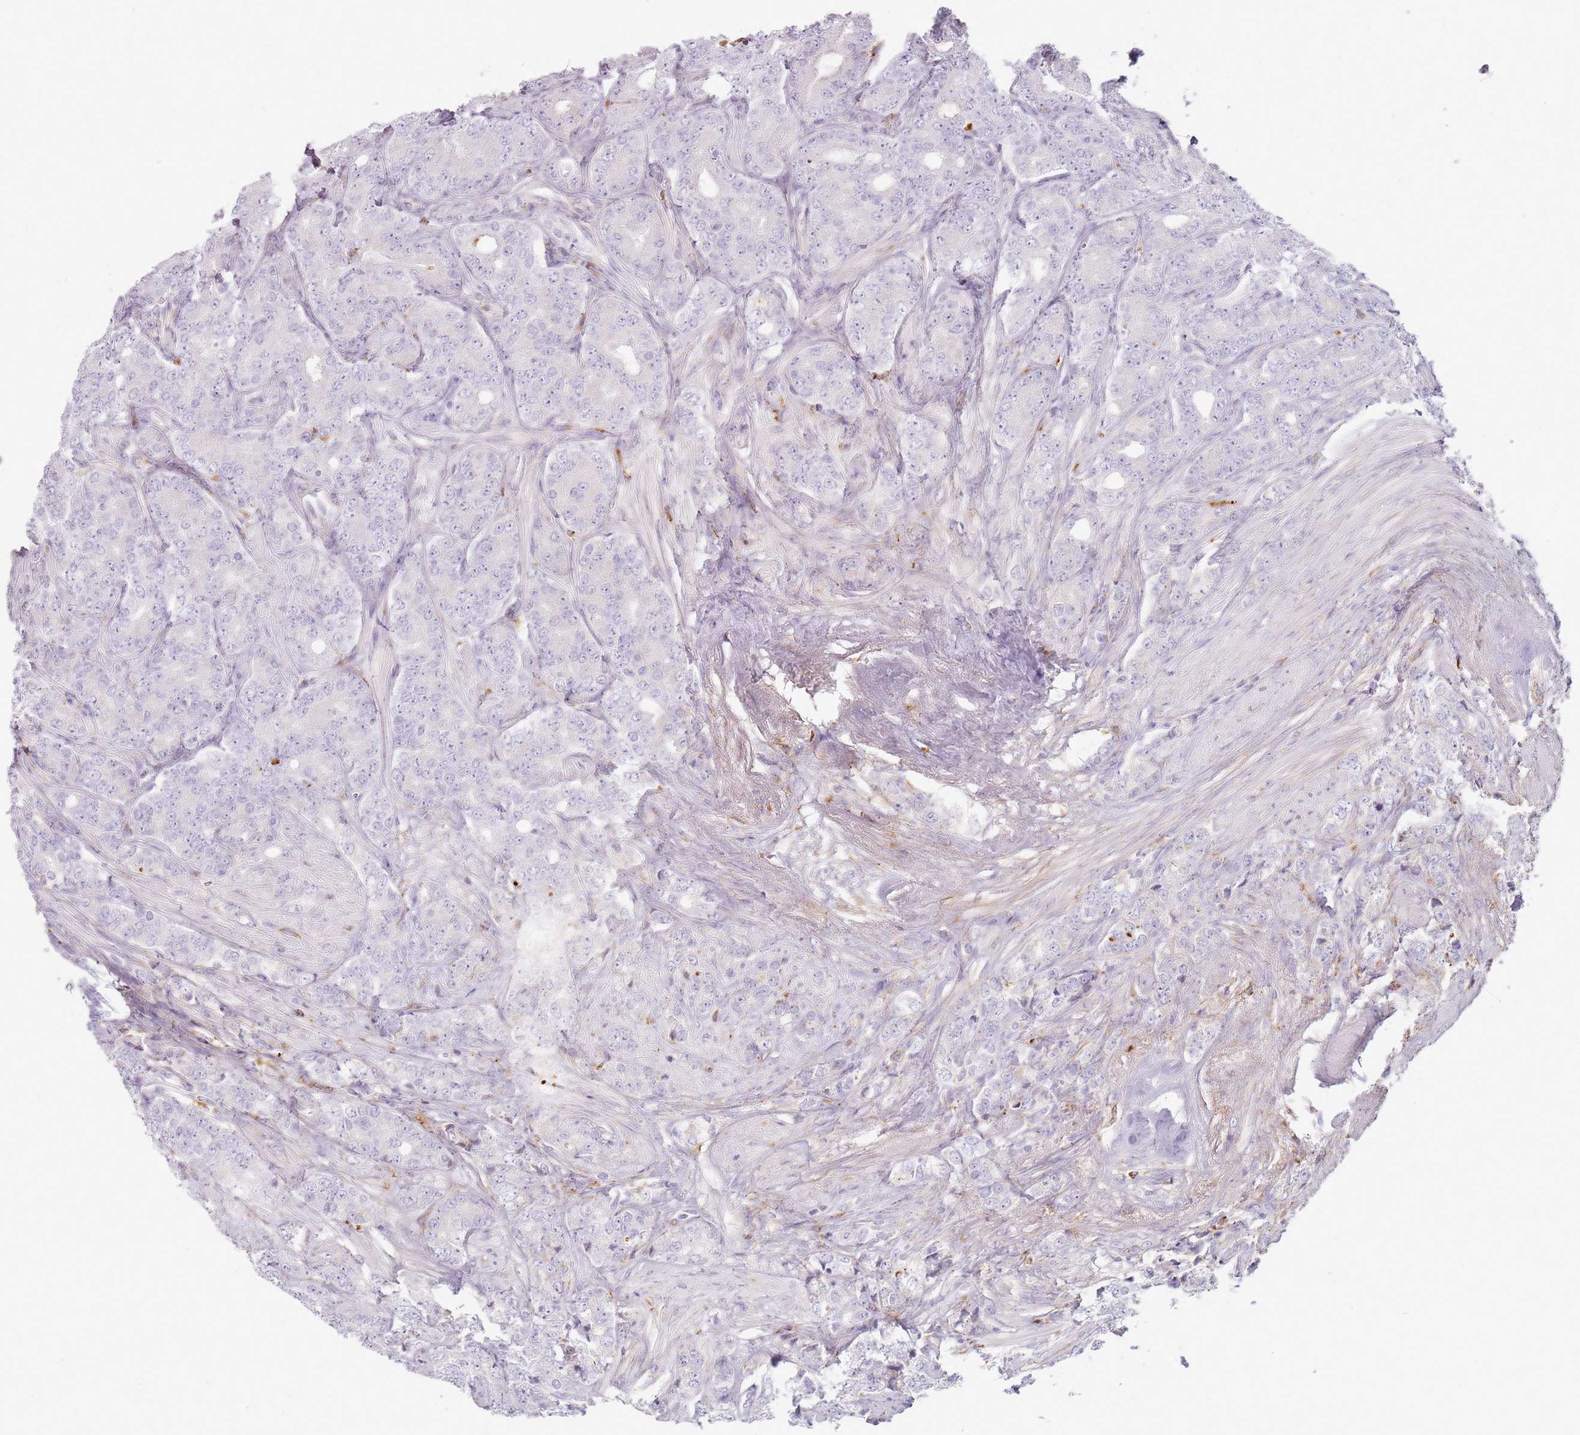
{"staining": {"intensity": "negative", "quantity": "none", "location": "none"}, "tissue": "prostate cancer", "cell_type": "Tumor cells", "image_type": "cancer", "snomed": [{"axis": "morphology", "description": "Adenocarcinoma, High grade"}, {"axis": "topography", "description": "Prostate"}], "caption": "Tumor cells are negative for brown protein staining in prostate cancer (high-grade adenocarcinoma).", "gene": "COLGALT1", "patient": {"sex": "male", "age": 62}}